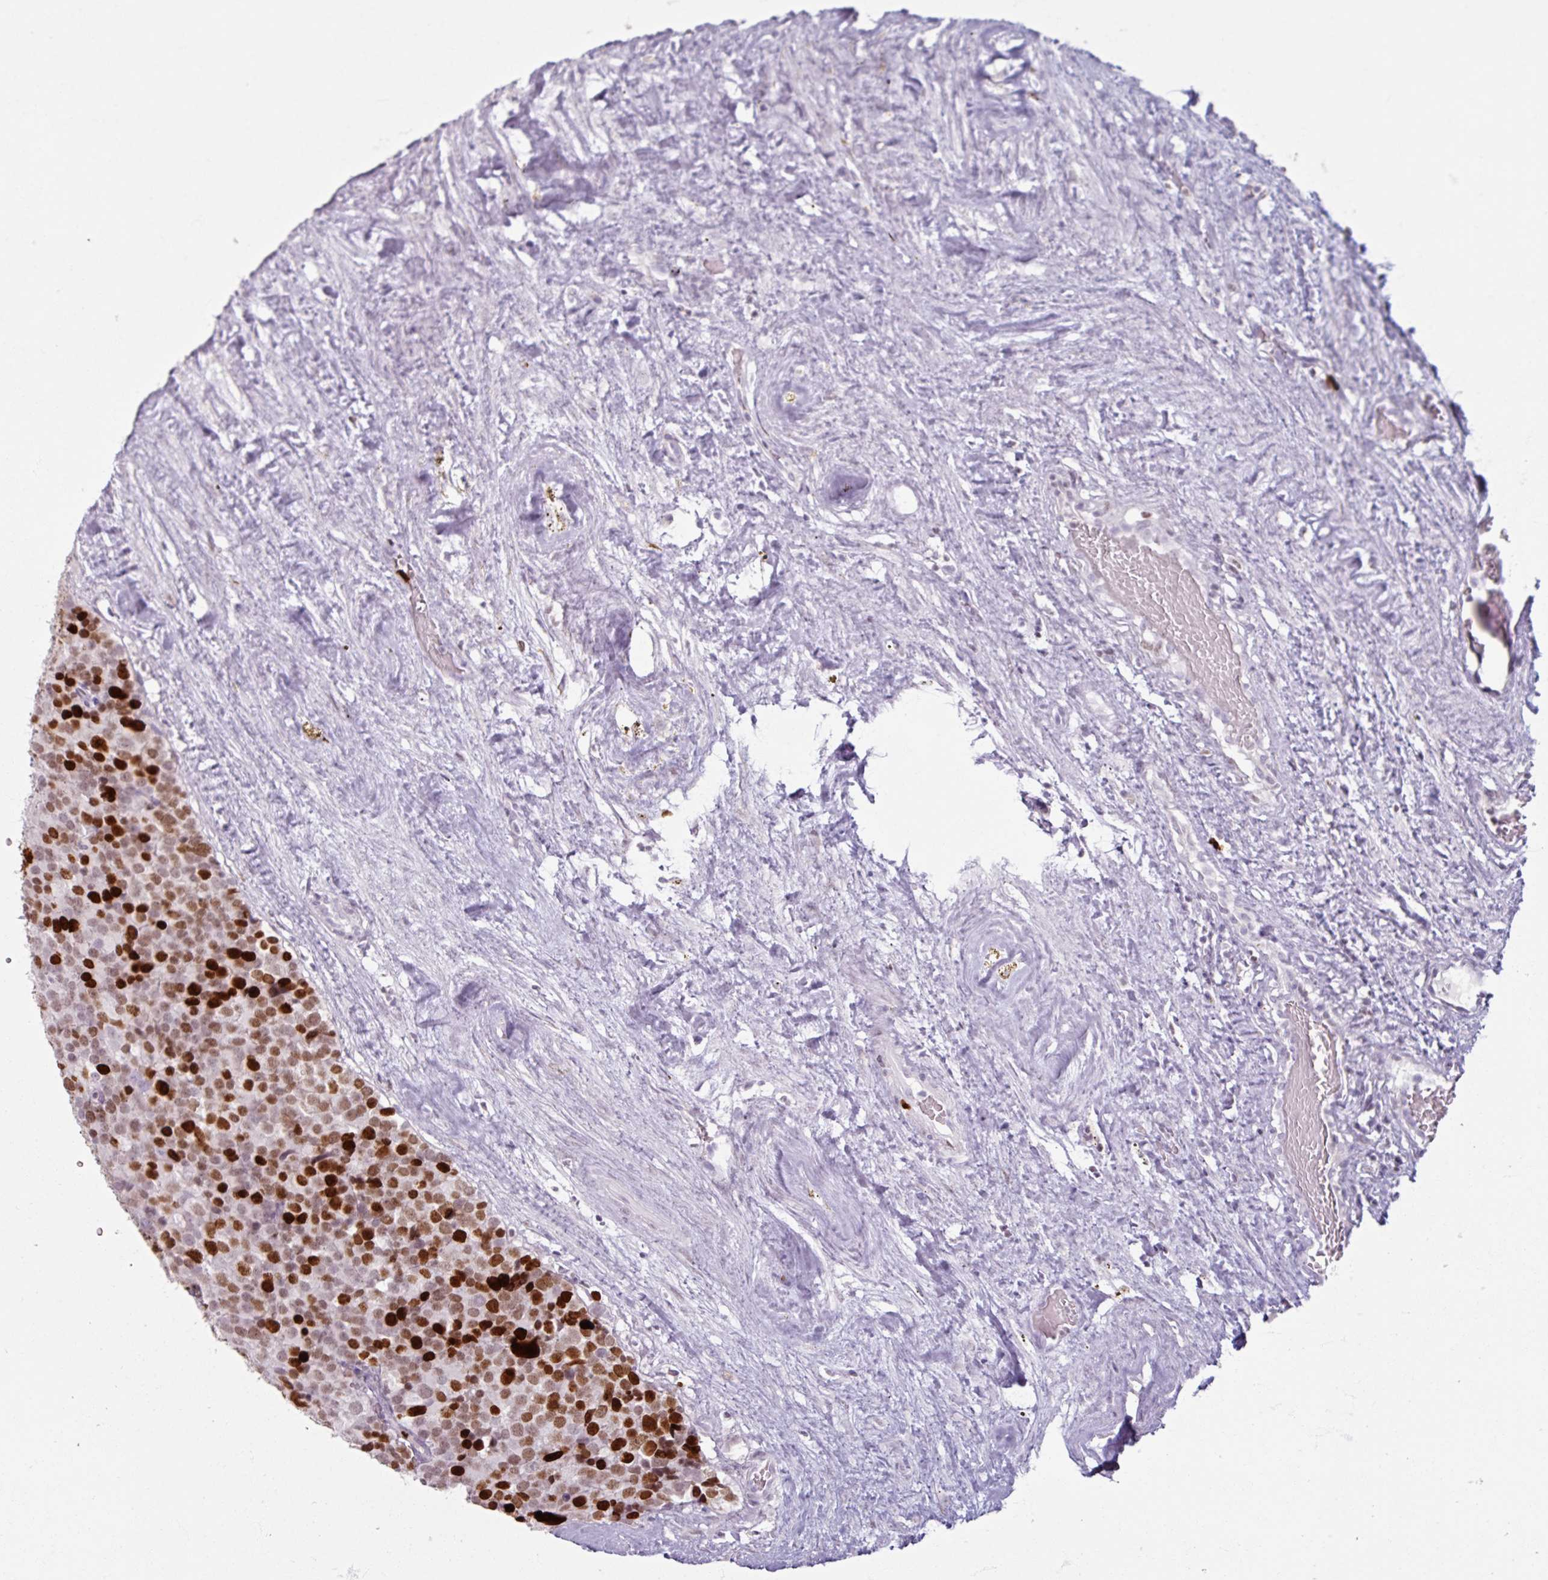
{"staining": {"intensity": "strong", "quantity": "25%-75%", "location": "nuclear"}, "tissue": "testis cancer", "cell_type": "Tumor cells", "image_type": "cancer", "snomed": [{"axis": "morphology", "description": "Seminoma, NOS"}, {"axis": "topography", "description": "Testis"}], "caption": "A high-resolution image shows immunohistochemistry staining of testis cancer, which displays strong nuclear positivity in approximately 25%-75% of tumor cells. (DAB (3,3'-diaminobenzidine) IHC with brightfield microscopy, high magnification).", "gene": "ATAD2", "patient": {"sex": "male", "age": 71}}